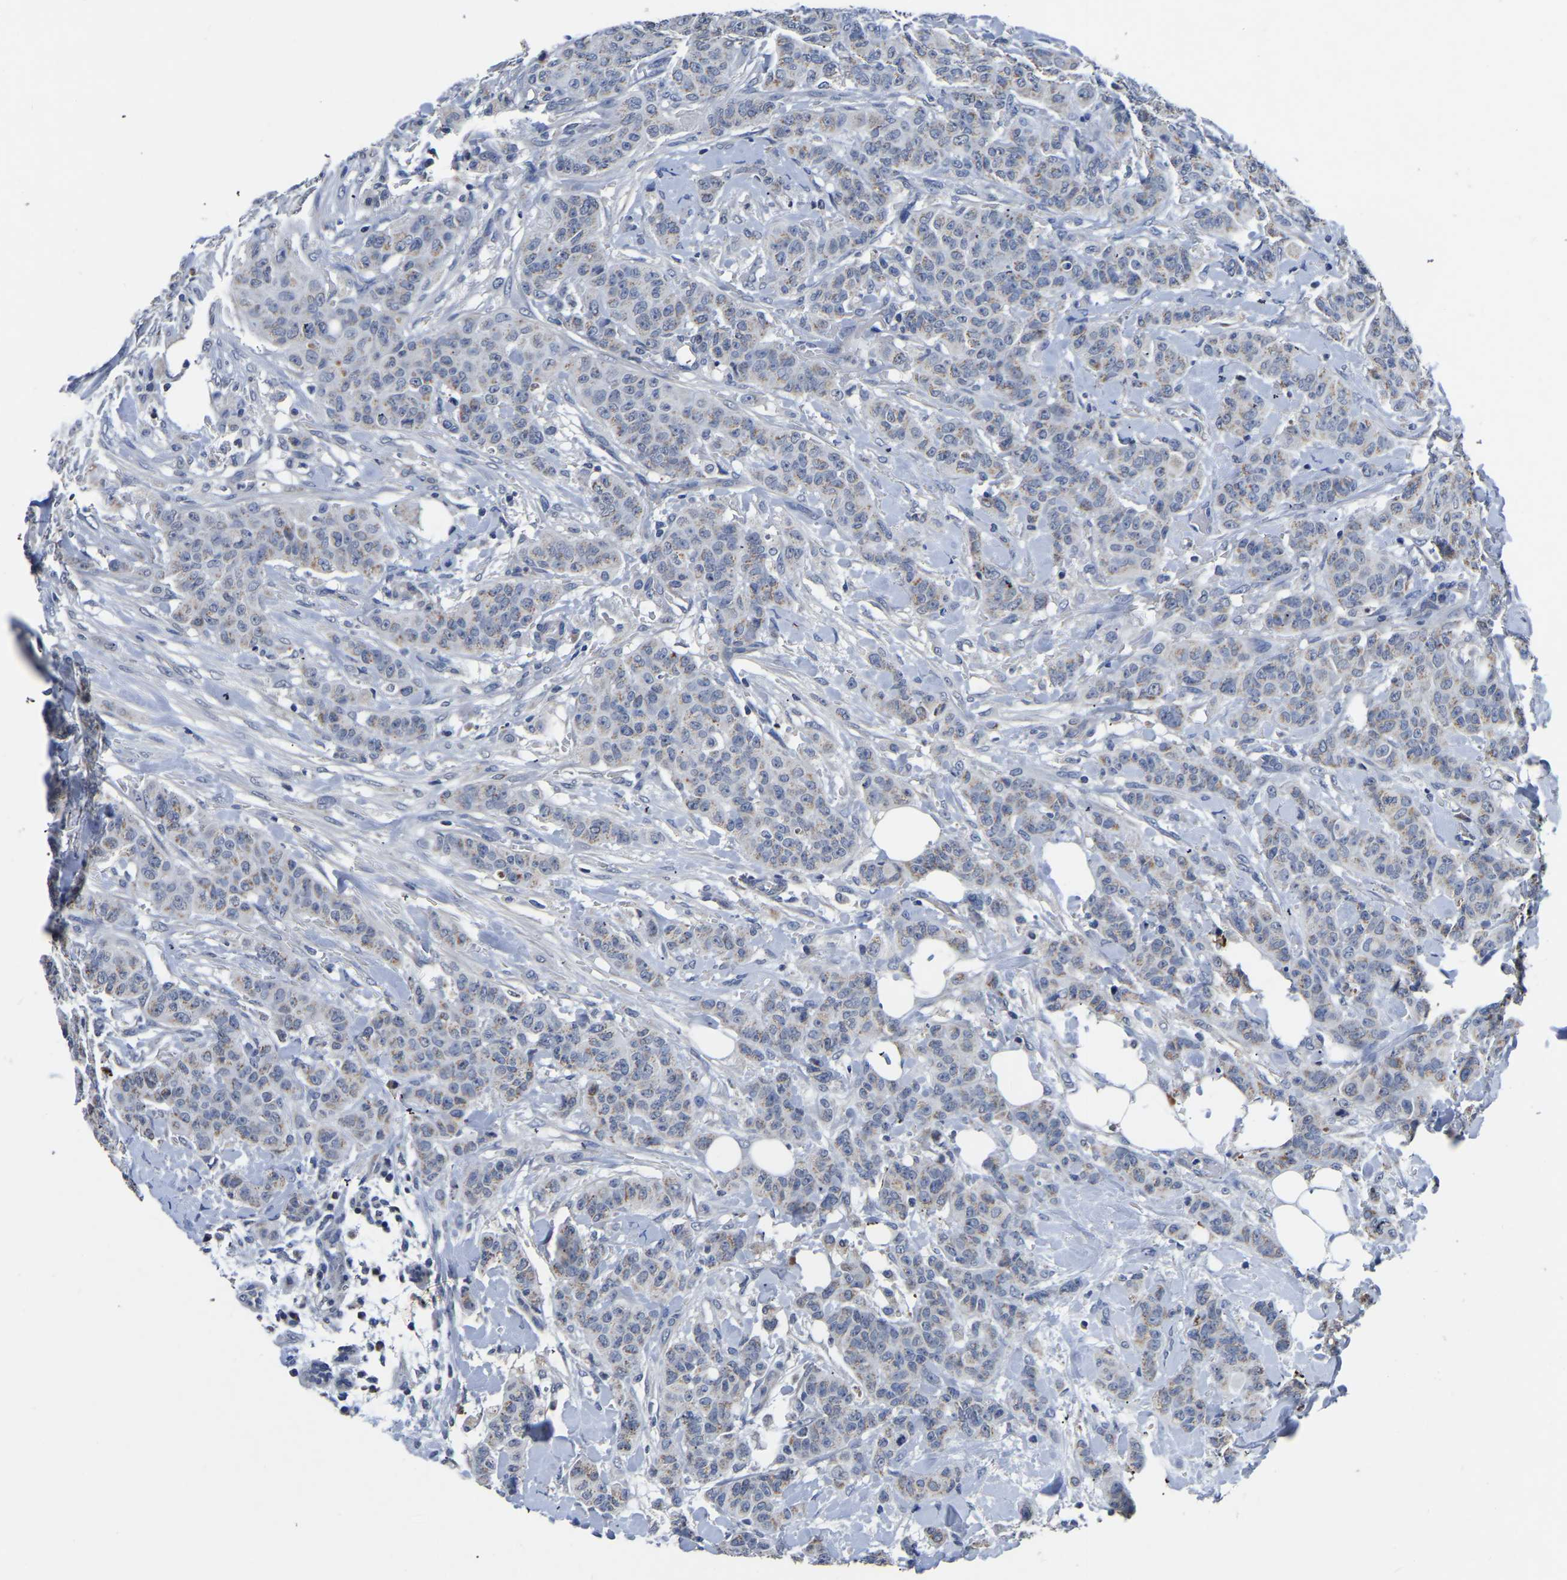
{"staining": {"intensity": "weak", "quantity": "25%-75%", "location": "cytoplasmic/membranous"}, "tissue": "breast cancer", "cell_type": "Tumor cells", "image_type": "cancer", "snomed": [{"axis": "morphology", "description": "Normal tissue, NOS"}, {"axis": "morphology", "description": "Duct carcinoma"}, {"axis": "topography", "description": "Breast"}], "caption": "Breast intraductal carcinoma stained with a protein marker shows weak staining in tumor cells.", "gene": "FGD5", "patient": {"sex": "female", "age": 40}}